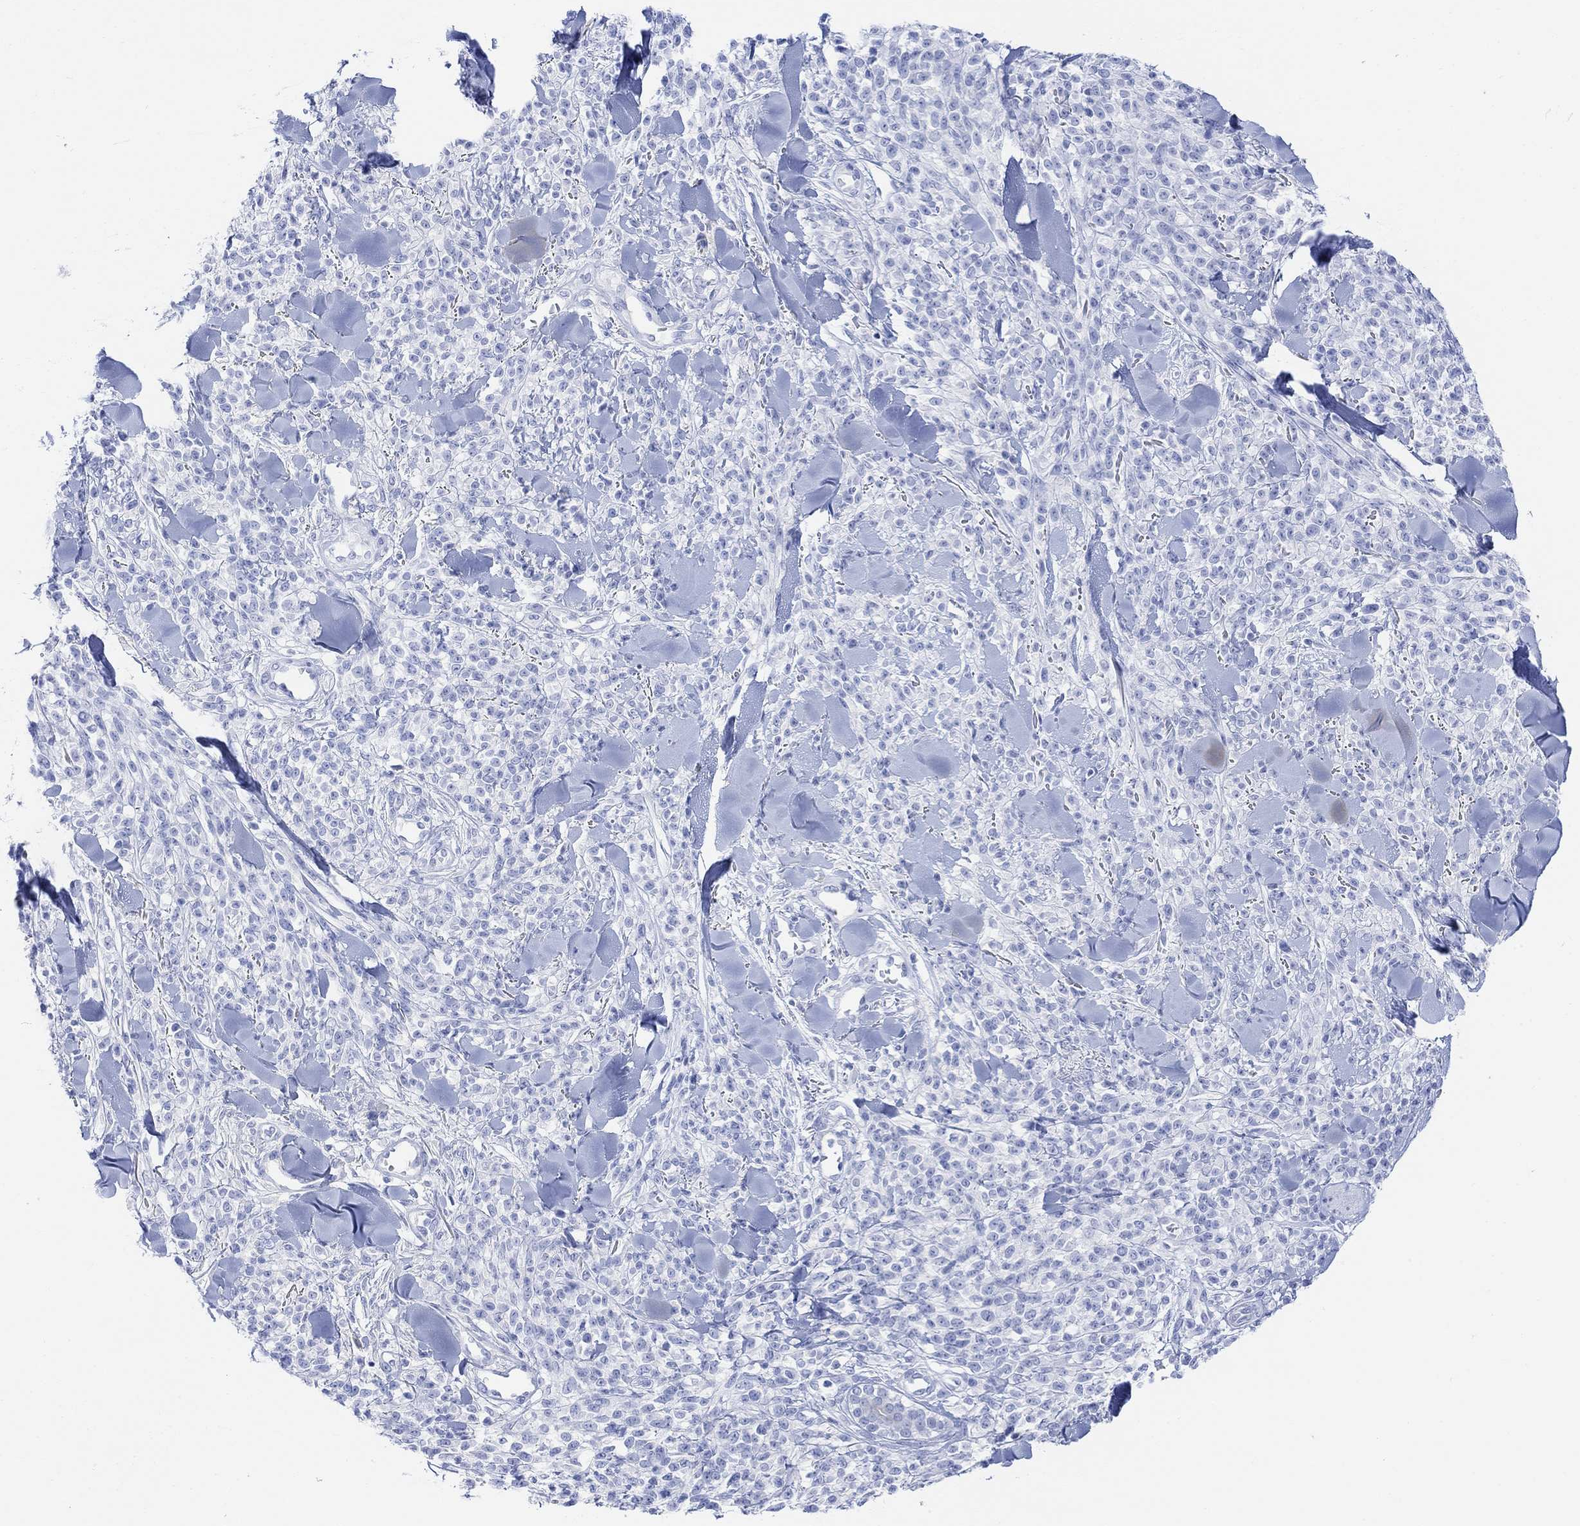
{"staining": {"intensity": "negative", "quantity": "none", "location": "none"}, "tissue": "melanoma", "cell_type": "Tumor cells", "image_type": "cancer", "snomed": [{"axis": "morphology", "description": "Malignant melanoma, NOS"}, {"axis": "topography", "description": "Skin"}, {"axis": "topography", "description": "Skin of trunk"}], "caption": "DAB (3,3'-diaminobenzidine) immunohistochemical staining of malignant melanoma shows no significant expression in tumor cells.", "gene": "GNG13", "patient": {"sex": "male", "age": 74}}